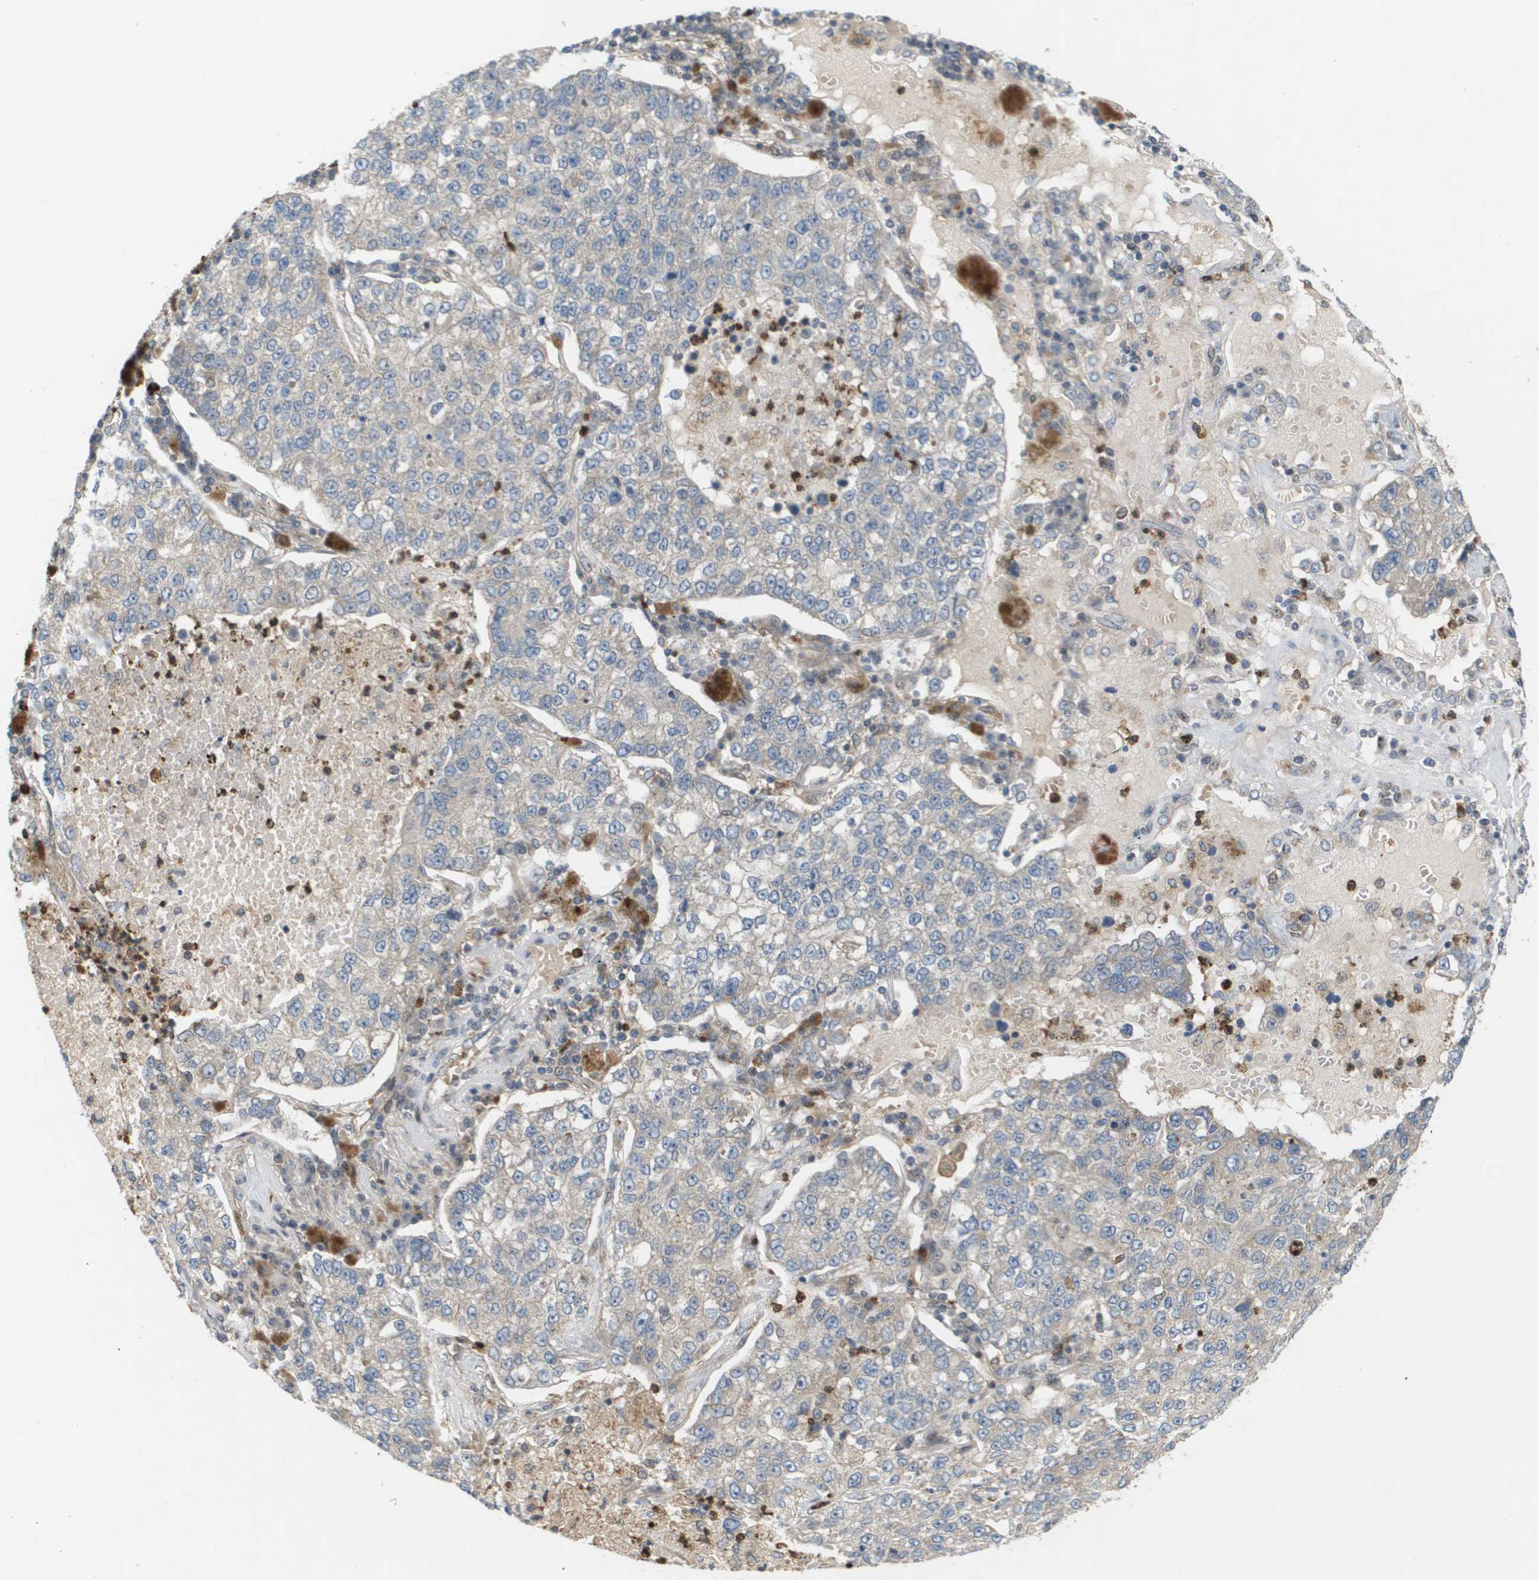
{"staining": {"intensity": "negative", "quantity": "none", "location": "none"}, "tissue": "lung cancer", "cell_type": "Tumor cells", "image_type": "cancer", "snomed": [{"axis": "morphology", "description": "Adenocarcinoma, NOS"}, {"axis": "topography", "description": "Lung"}], "caption": "Lung adenocarcinoma stained for a protein using immunohistochemistry exhibits no staining tumor cells.", "gene": "PALD1", "patient": {"sex": "male", "age": 49}}